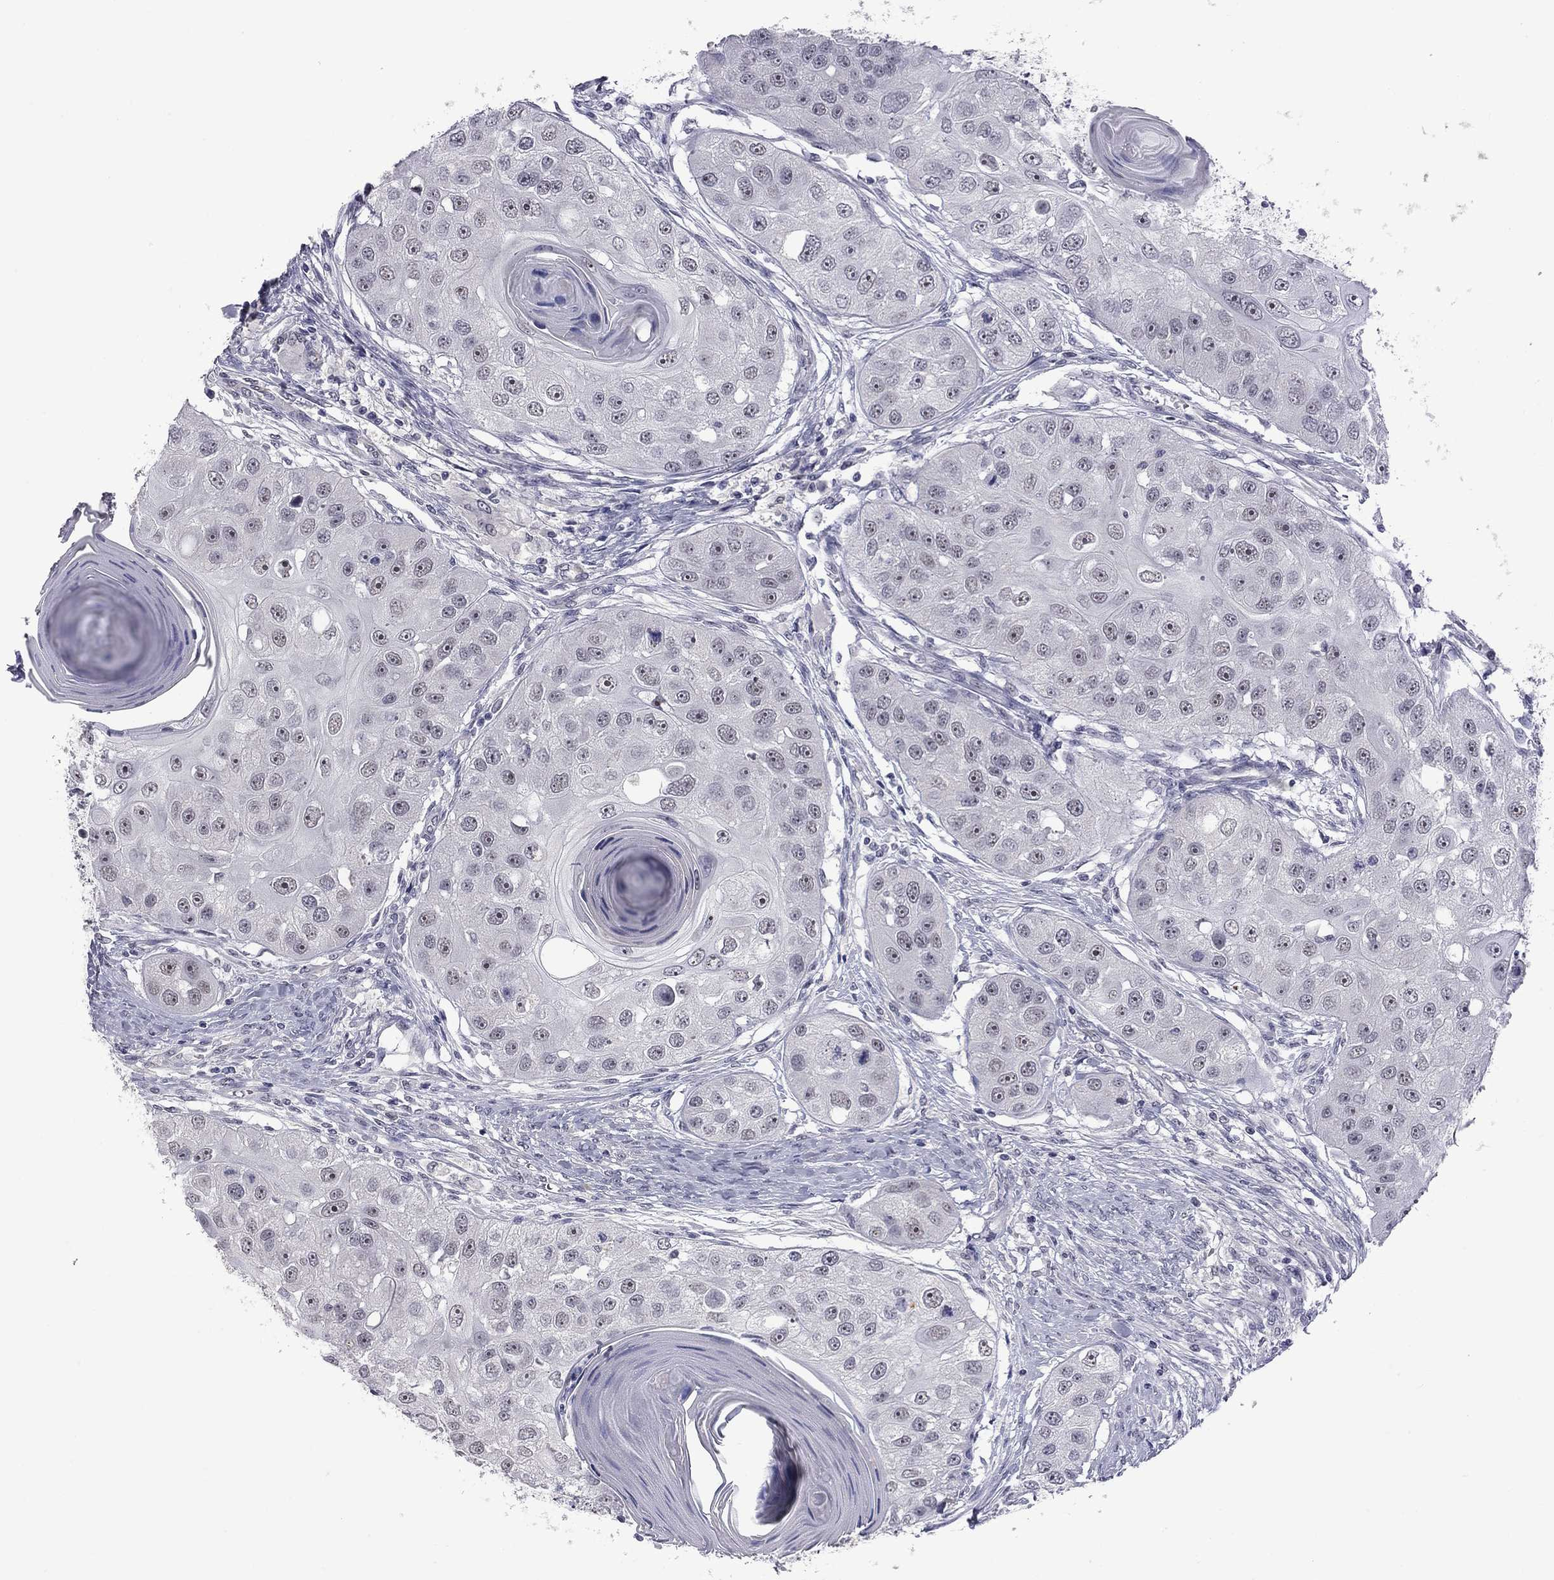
{"staining": {"intensity": "moderate", "quantity": "<25%", "location": "nuclear"}, "tissue": "head and neck cancer", "cell_type": "Tumor cells", "image_type": "cancer", "snomed": [{"axis": "morphology", "description": "Normal tissue, NOS"}, {"axis": "morphology", "description": "Squamous cell carcinoma, NOS"}, {"axis": "topography", "description": "Skeletal muscle"}, {"axis": "topography", "description": "Head-Neck"}], "caption": "Protein expression analysis of head and neck cancer (squamous cell carcinoma) shows moderate nuclear positivity in approximately <25% of tumor cells.", "gene": "GSG1L", "patient": {"sex": "male", "age": 51}}